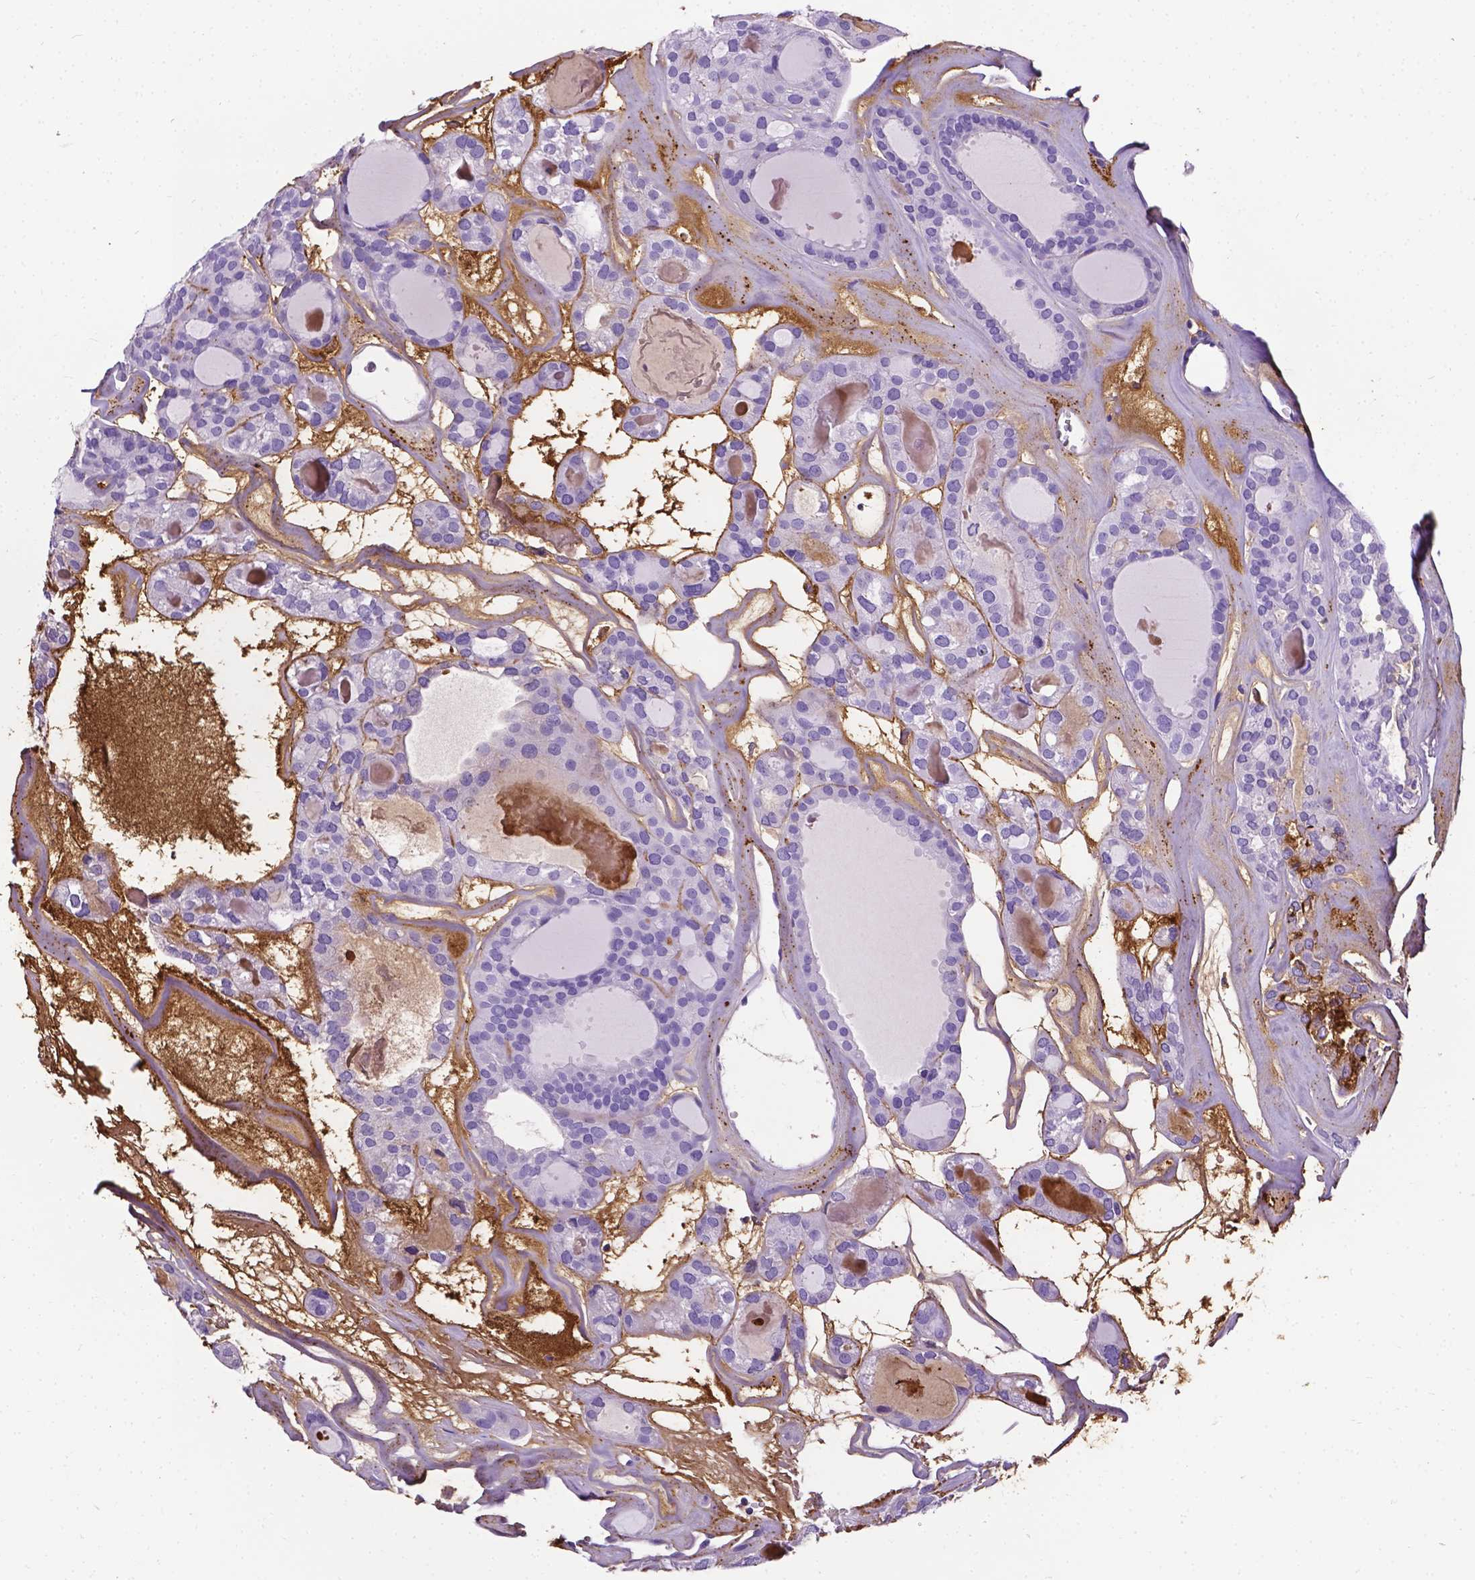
{"staining": {"intensity": "negative", "quantity": "none", "location": "none"}, "tissue": "thyroid cancer", "cell_type": "Tumor cells", "image_type": "cancer", "snomed": [{"axis": "morphology", "description": "Follicular adenoma carcinoma, NOS"}, {"axis": "topography", "description": "Thyroid gland"}], "caption": "Follicular adenoma carcinoma (thyroid) was stained to show a protein in brown. There is no significant expression in tumor cells.", "gene": "APOE", "patient": {"sex": "male", "age": 75}}